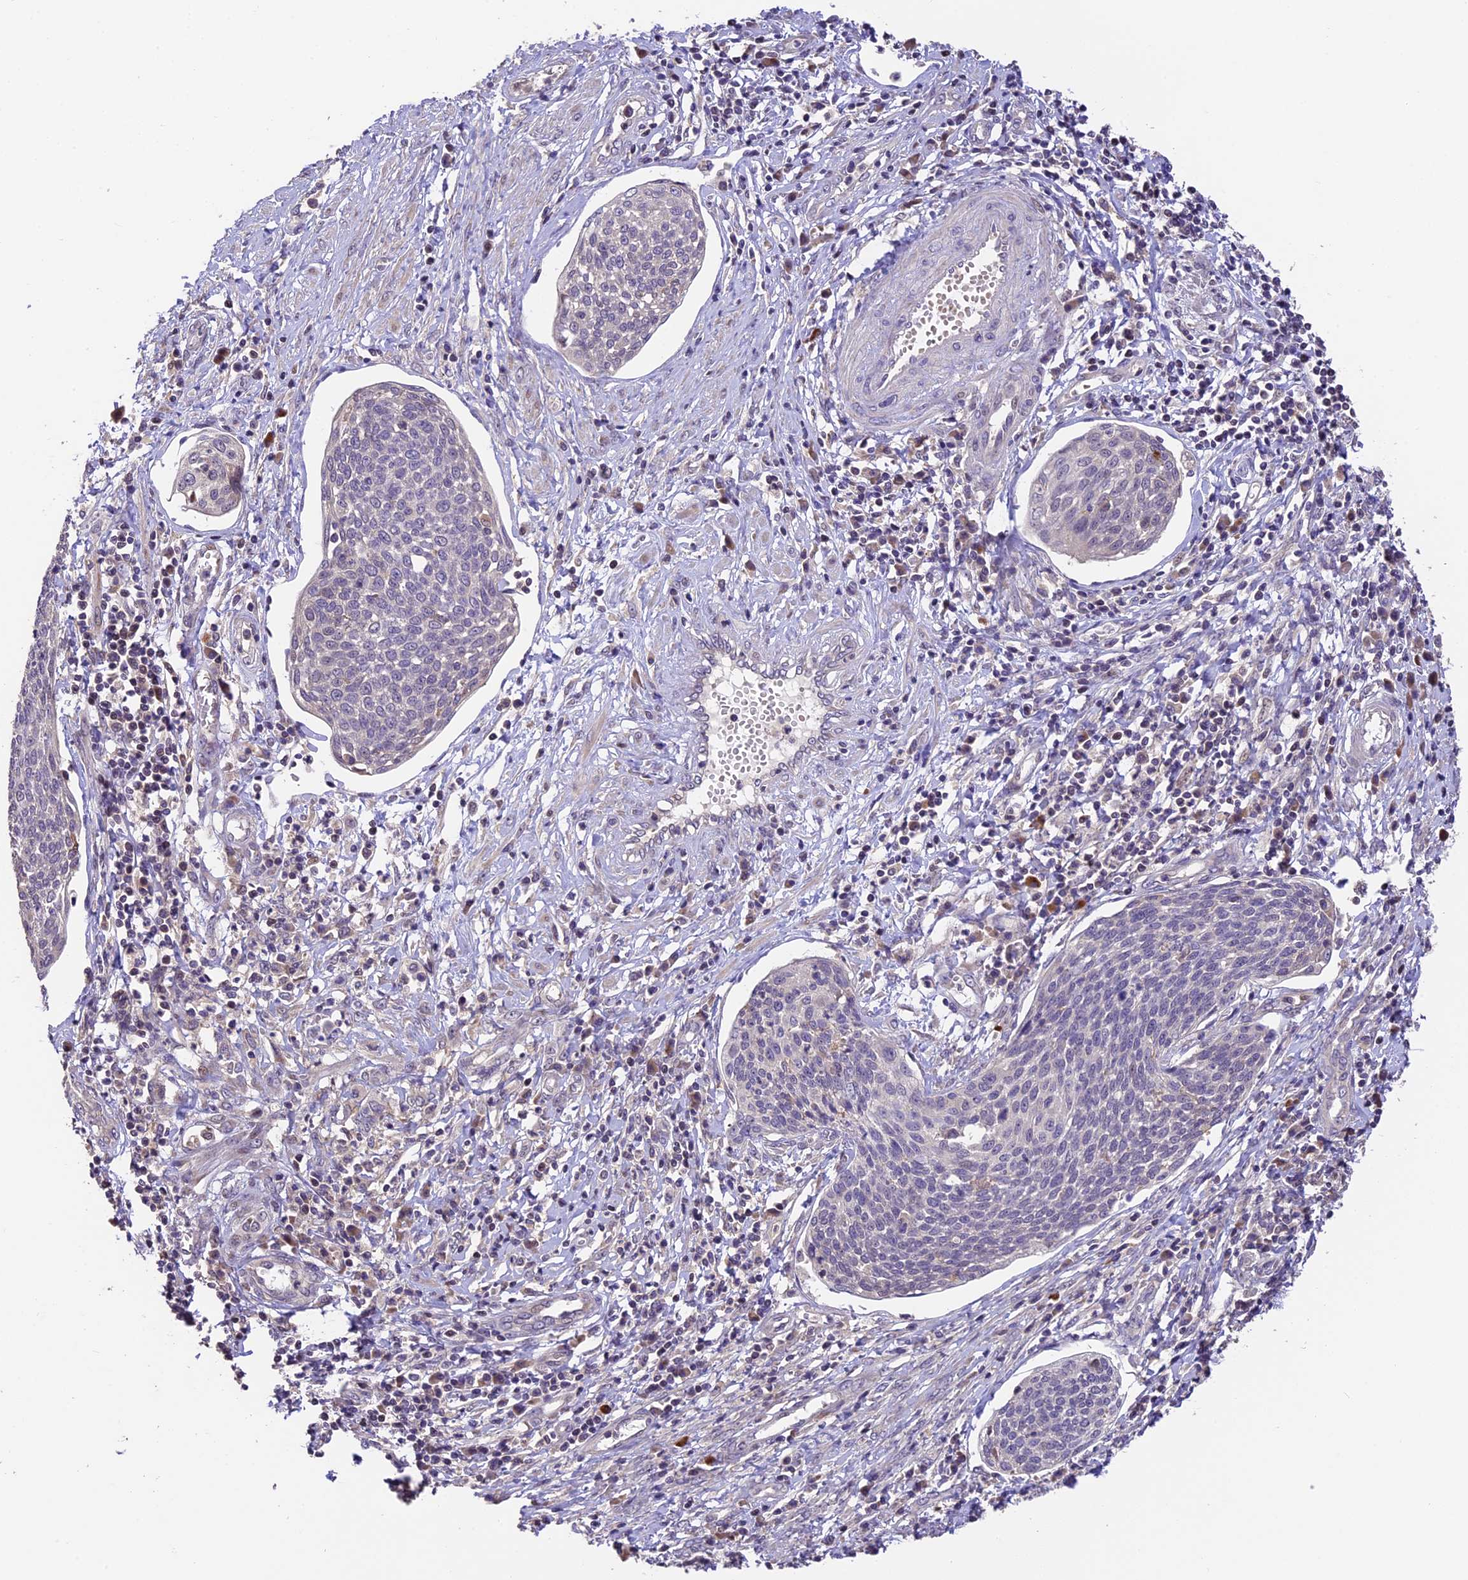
{"staining": {"intensity": "negative", "quantity": "none", "location": "none"}, "tissue": "cervical cancer", "cell_type": "Tumor cells", "image_type": "cancer", "snomed": [{"axis": "morphology", "description": "Squamous cell carcinoma, NOS"}, {"axis": "topography", "description": "Cervix"}], "caption": "Cervical cancer was stained to show a protein in brown. There is no significant staining in tumor cells. (IHC, brightfield microscopy, high magnification).", "gene": "DGKH", "patient": {"sex": "female", "age": 34}}